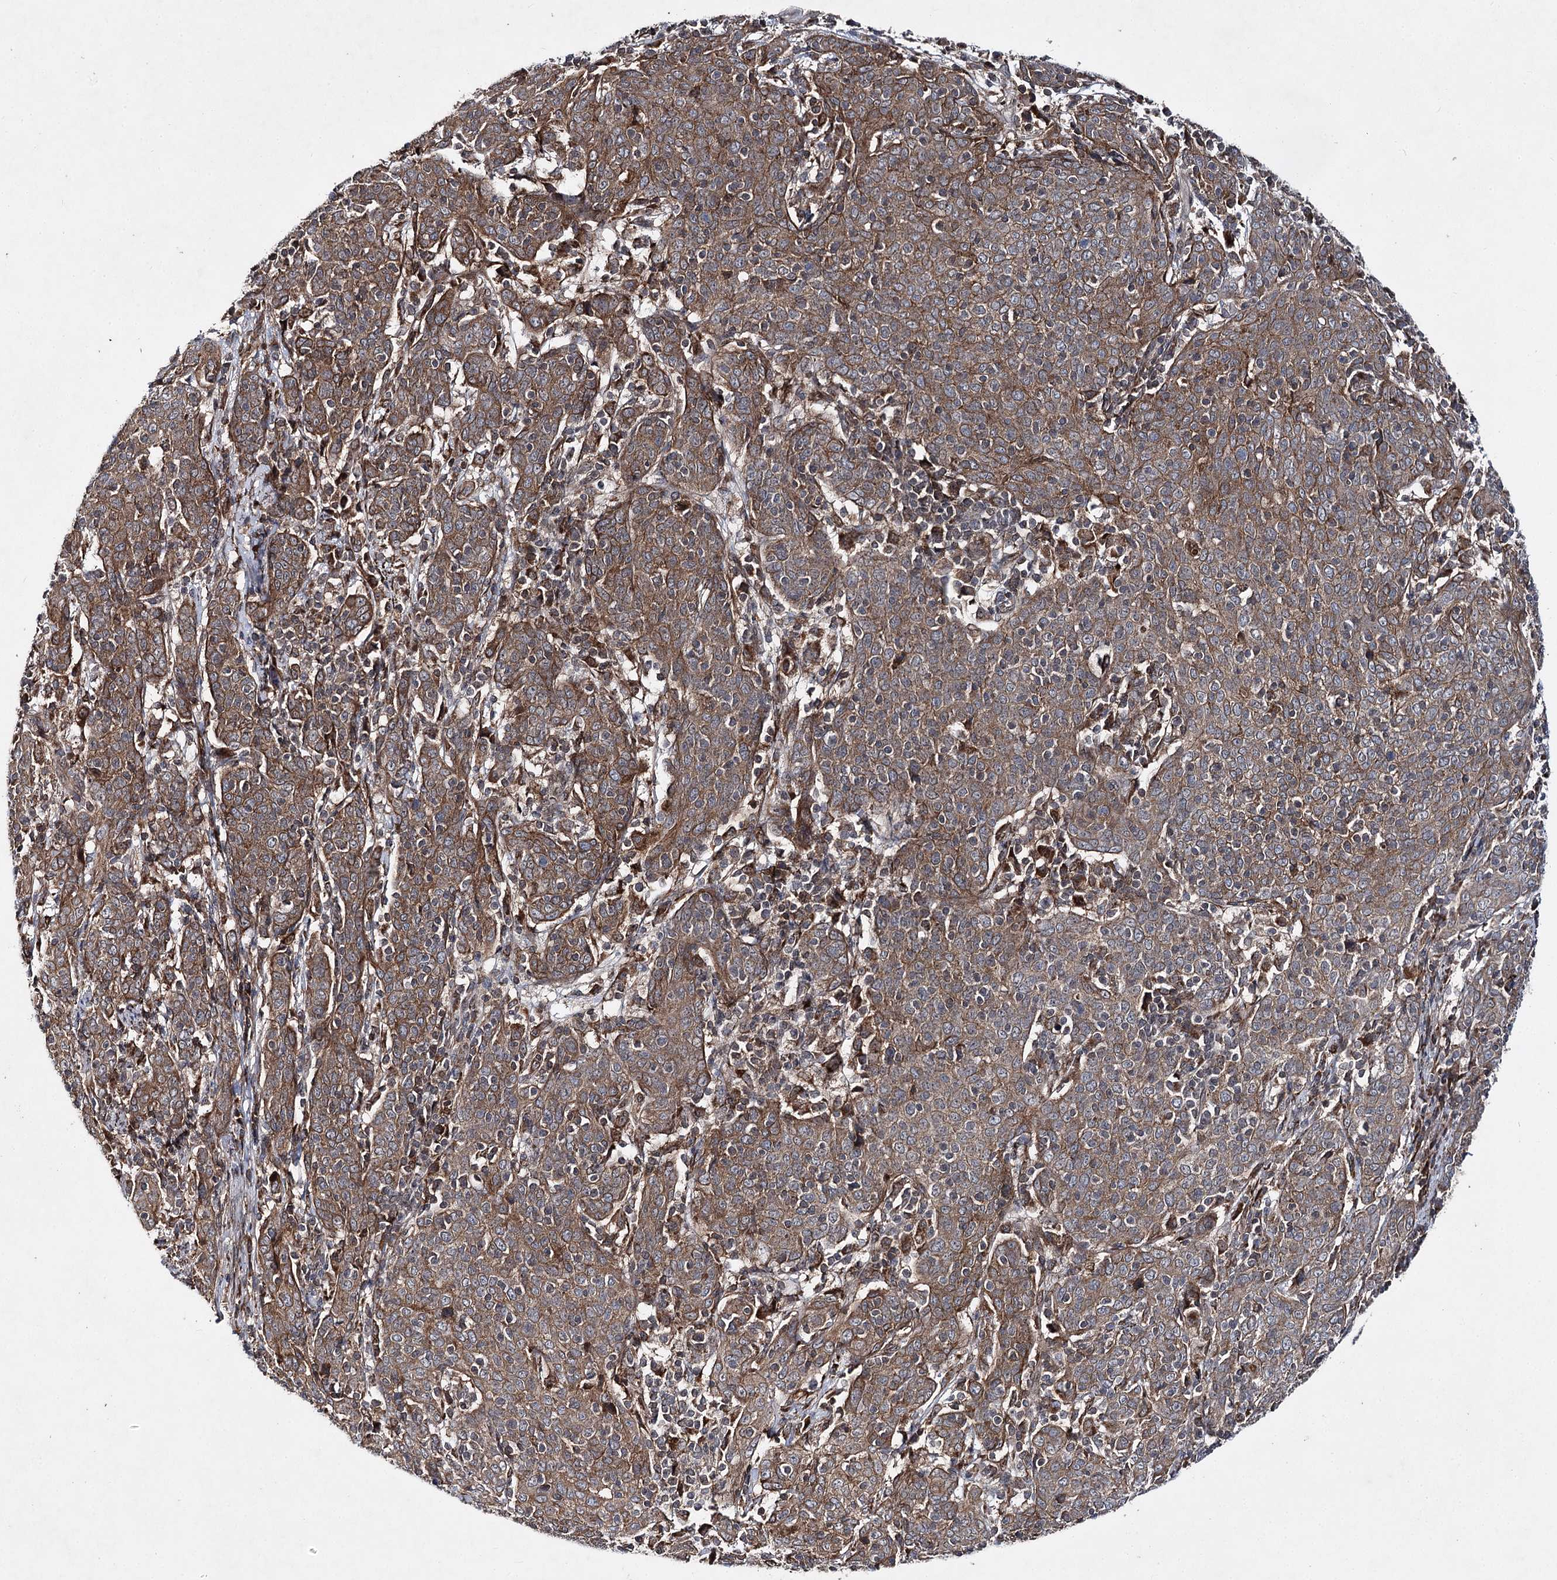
{"staining": {"intensity": "moderate", "quantity": ">75%", "location": "cytoplasmic/membranous"}, "tissue": "cervical cancer", "cell_type": "Tumor cells", "image_type": "cancer", "snomed": [{"axis": "morphology", "description": "Squamous cell carcinoma, NOS"}, {"axis": "topography", "description": "Cervix"}], "caption": "Immunohistochemistry histopathology image of neoplastic tissue: human squamous cell carcinoma (cervical) stained using immunohistochemistry (IHC) shows medium levels of moderate protein expression localized specifically in the cytoplasmic/membranous of tumor cells, appearing as a cytoplasmic/membranous brown color.", "gene": "MSANTD2", "patient": {"sex": "female", "age": 67}}